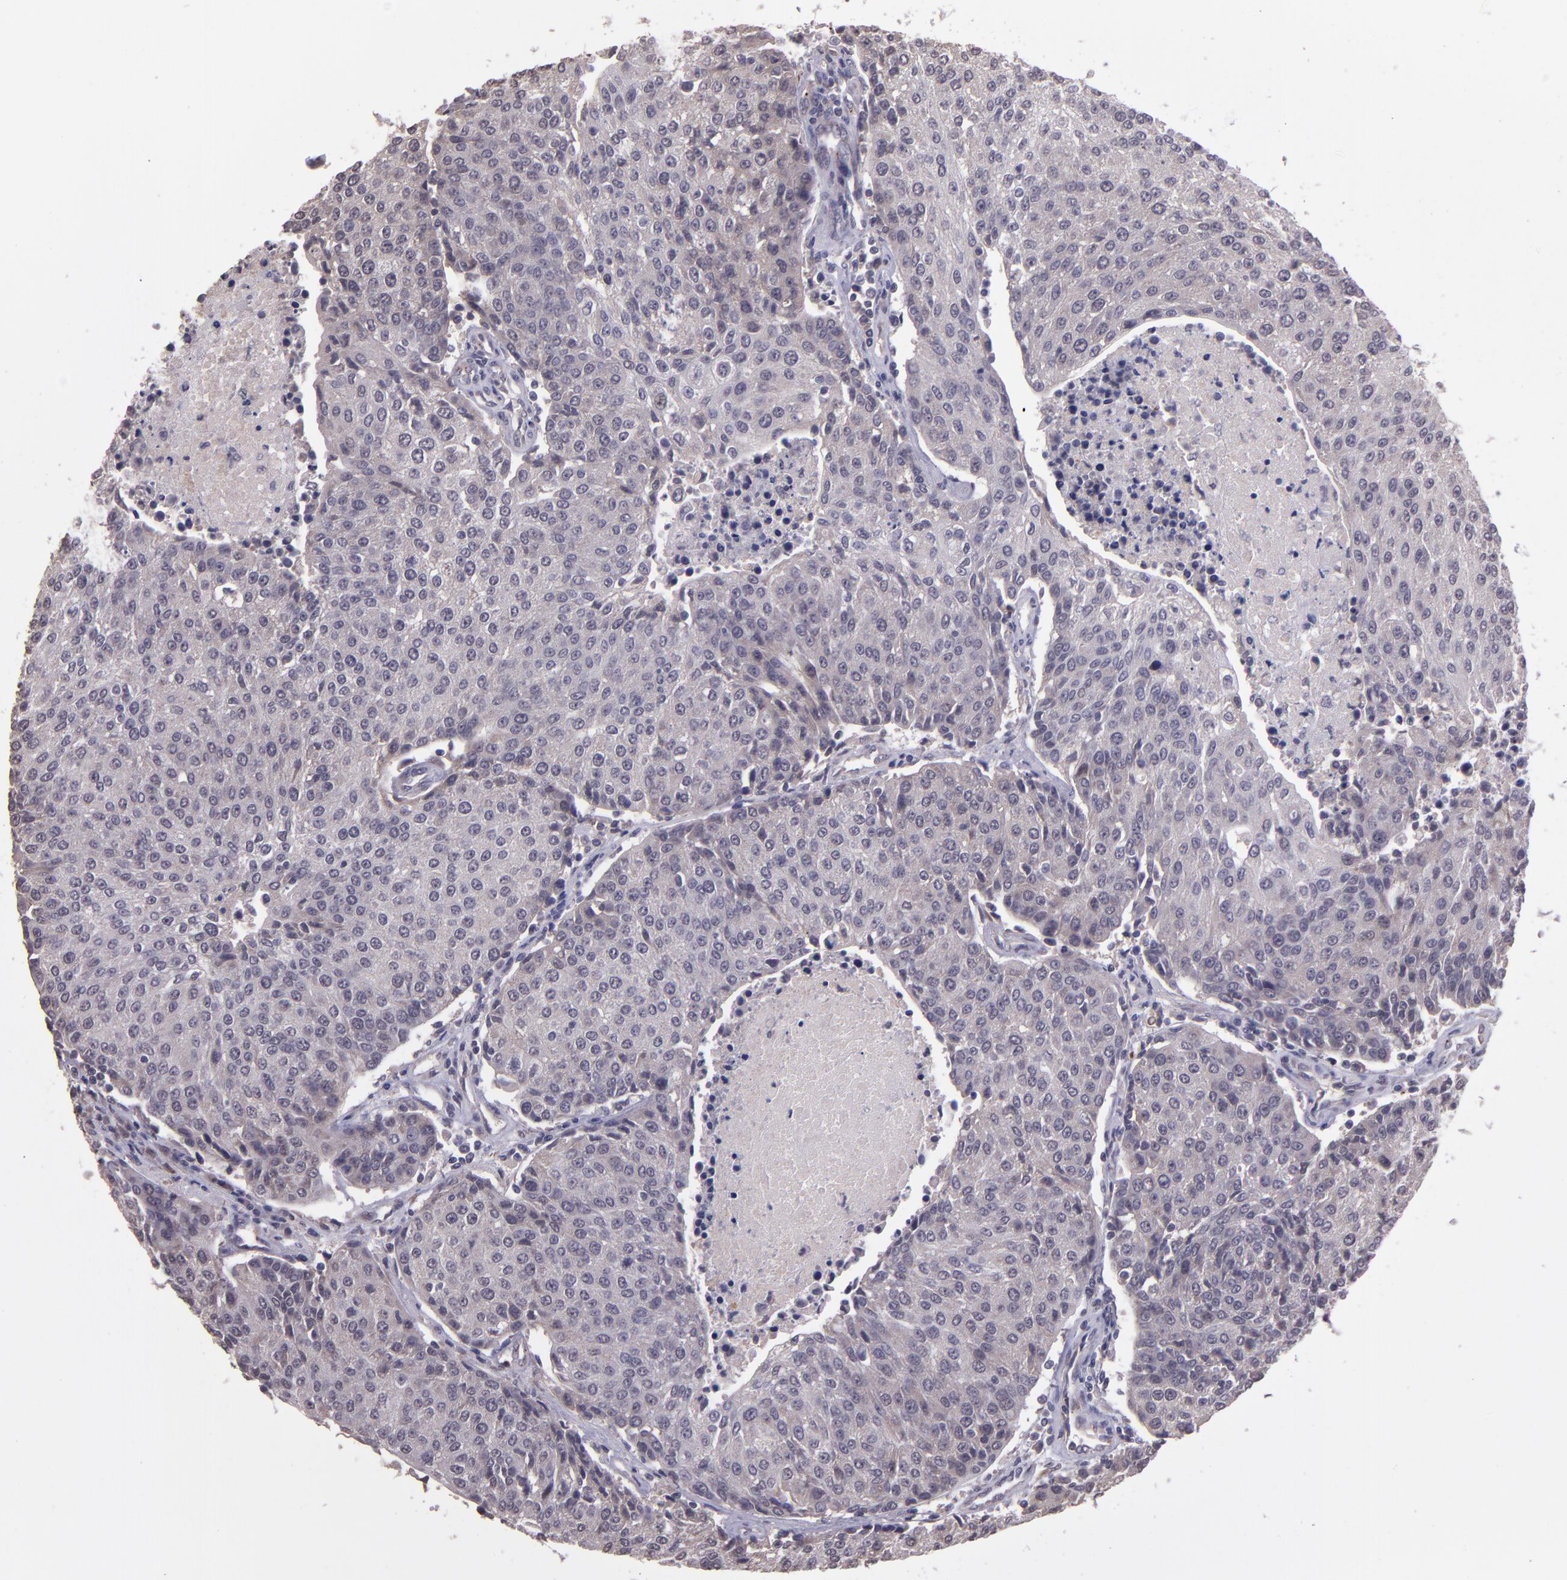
{"staining": {"intensity": "negative", "quantity": "none", "location": "none"}, "tissue": "urothelial cancer", "cell_type": "Tumor cells", "image_type": "cancer", "snomed": [{"axis": "morphology", "description": "Urothelial carcinoma, High grade"}, {"axis": "topography", "description": "Urinary bladder"}], "caption": "Immunohistochemistry (IHC) histopathology image of human high-grade urothelial carcinoma stained for a protein (brown), which displays no positivity in tumor cells.", "gene": "TAF7L", "patient": {"sex": "female", "age": 85}}